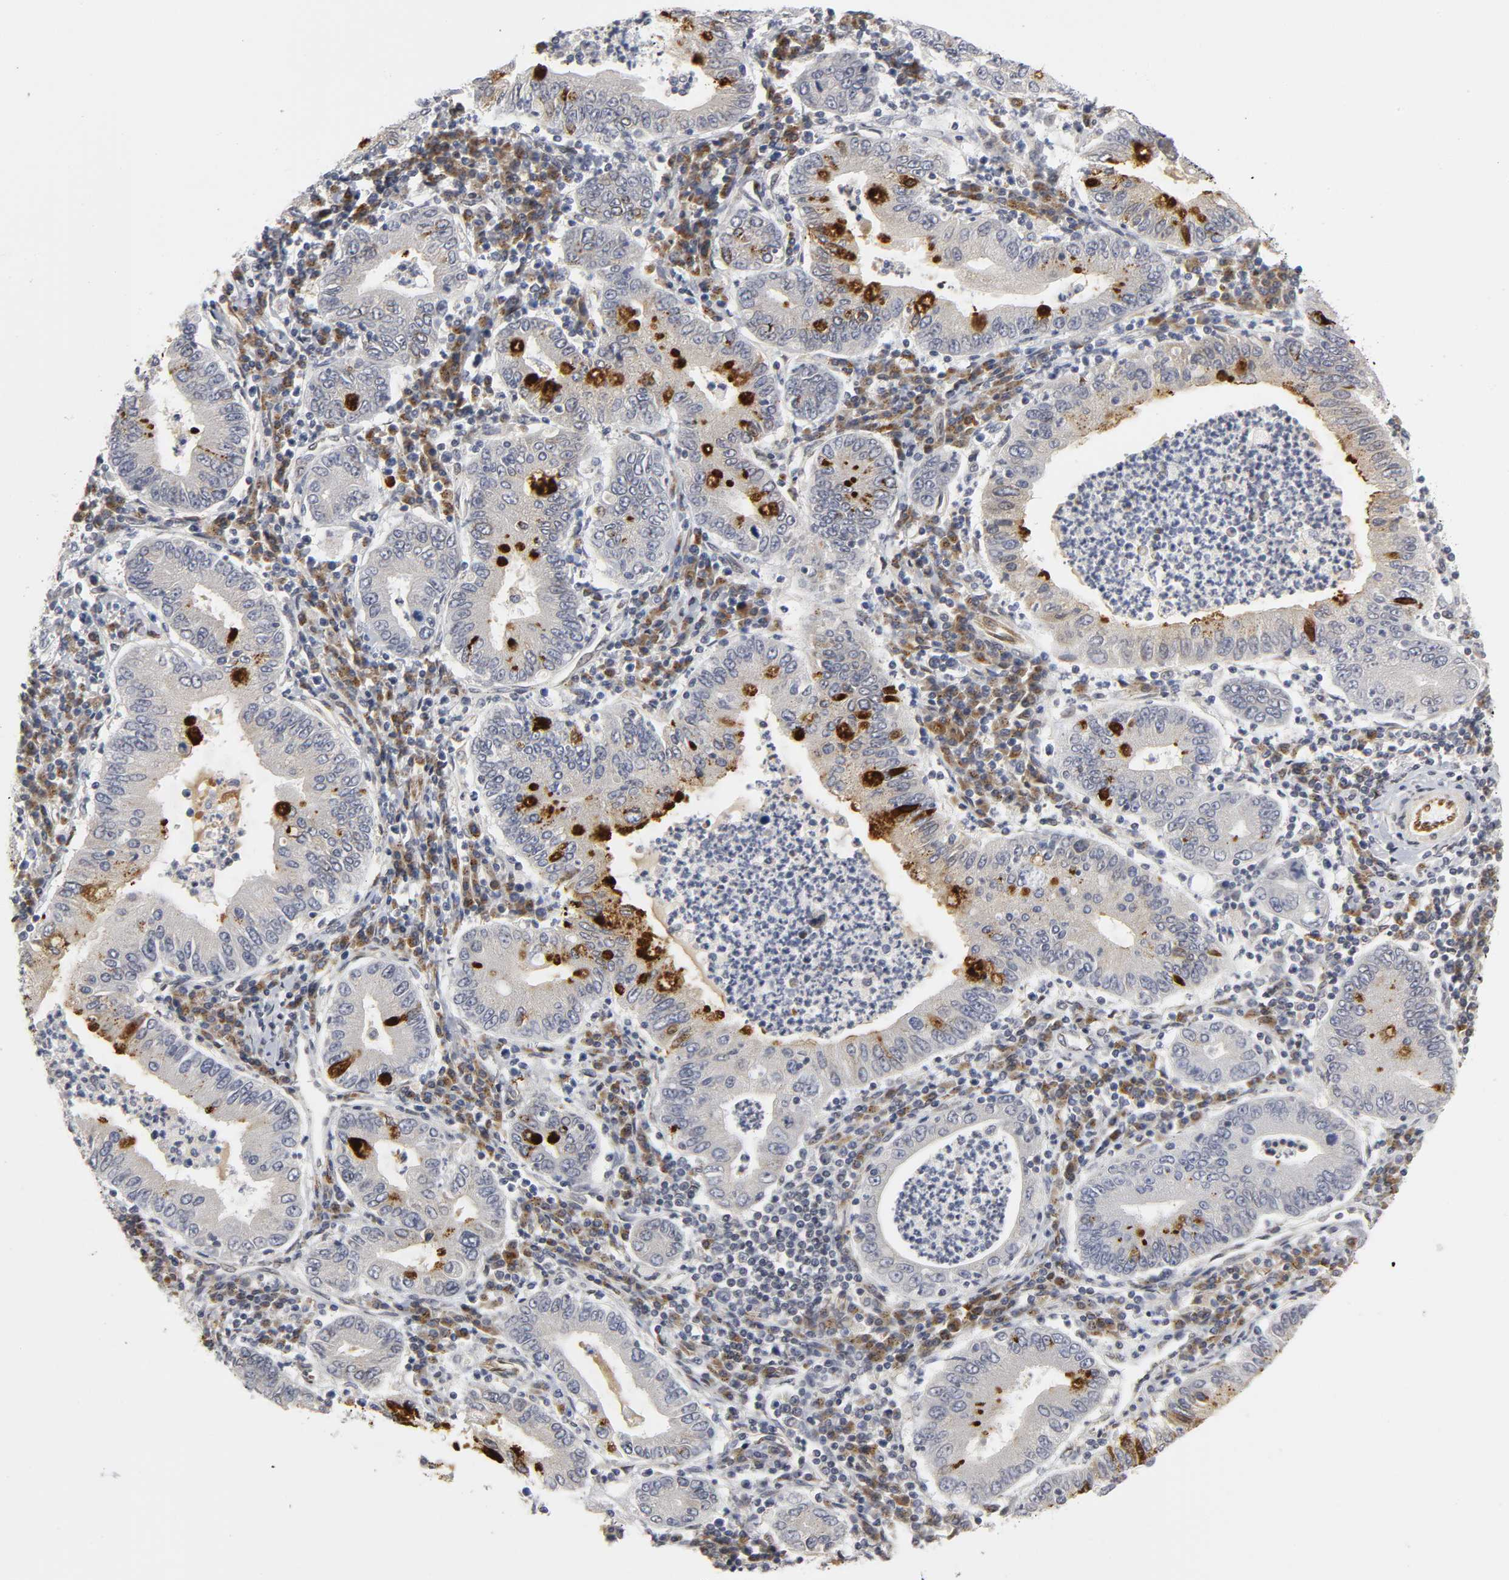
{"staining": {"intensity": "strong", "quantity": "<25%", "location": "cytoplasmic/membranous"}, "tissue": "stomach cancer", "cell_type": "Tumor cells", "image_type": "cancer", "snomed": [{"axis": "morphology", "description": "Normal tissue, NOS"}, {"axis": "morphology", "description": "Adenocarcinoma, NOS"}, {"axis": "topography", "description": "Esophagus"}, {"axis": "topography", "description": "Stomach, upper"}, {"axis": "topography", "description": "Peripheral nerve tissue"}], "caption": "This micrograph shows adenocarcinoma (stomach) stained with immunohistochemistry to label a protein in brown. The cytoplasmic/membranous of tumor cells show strong positivity for the protein. Nuclei are counter-stained blue.", "gene": "ASB6", "patient": {"sex": "male", "age": 62}}